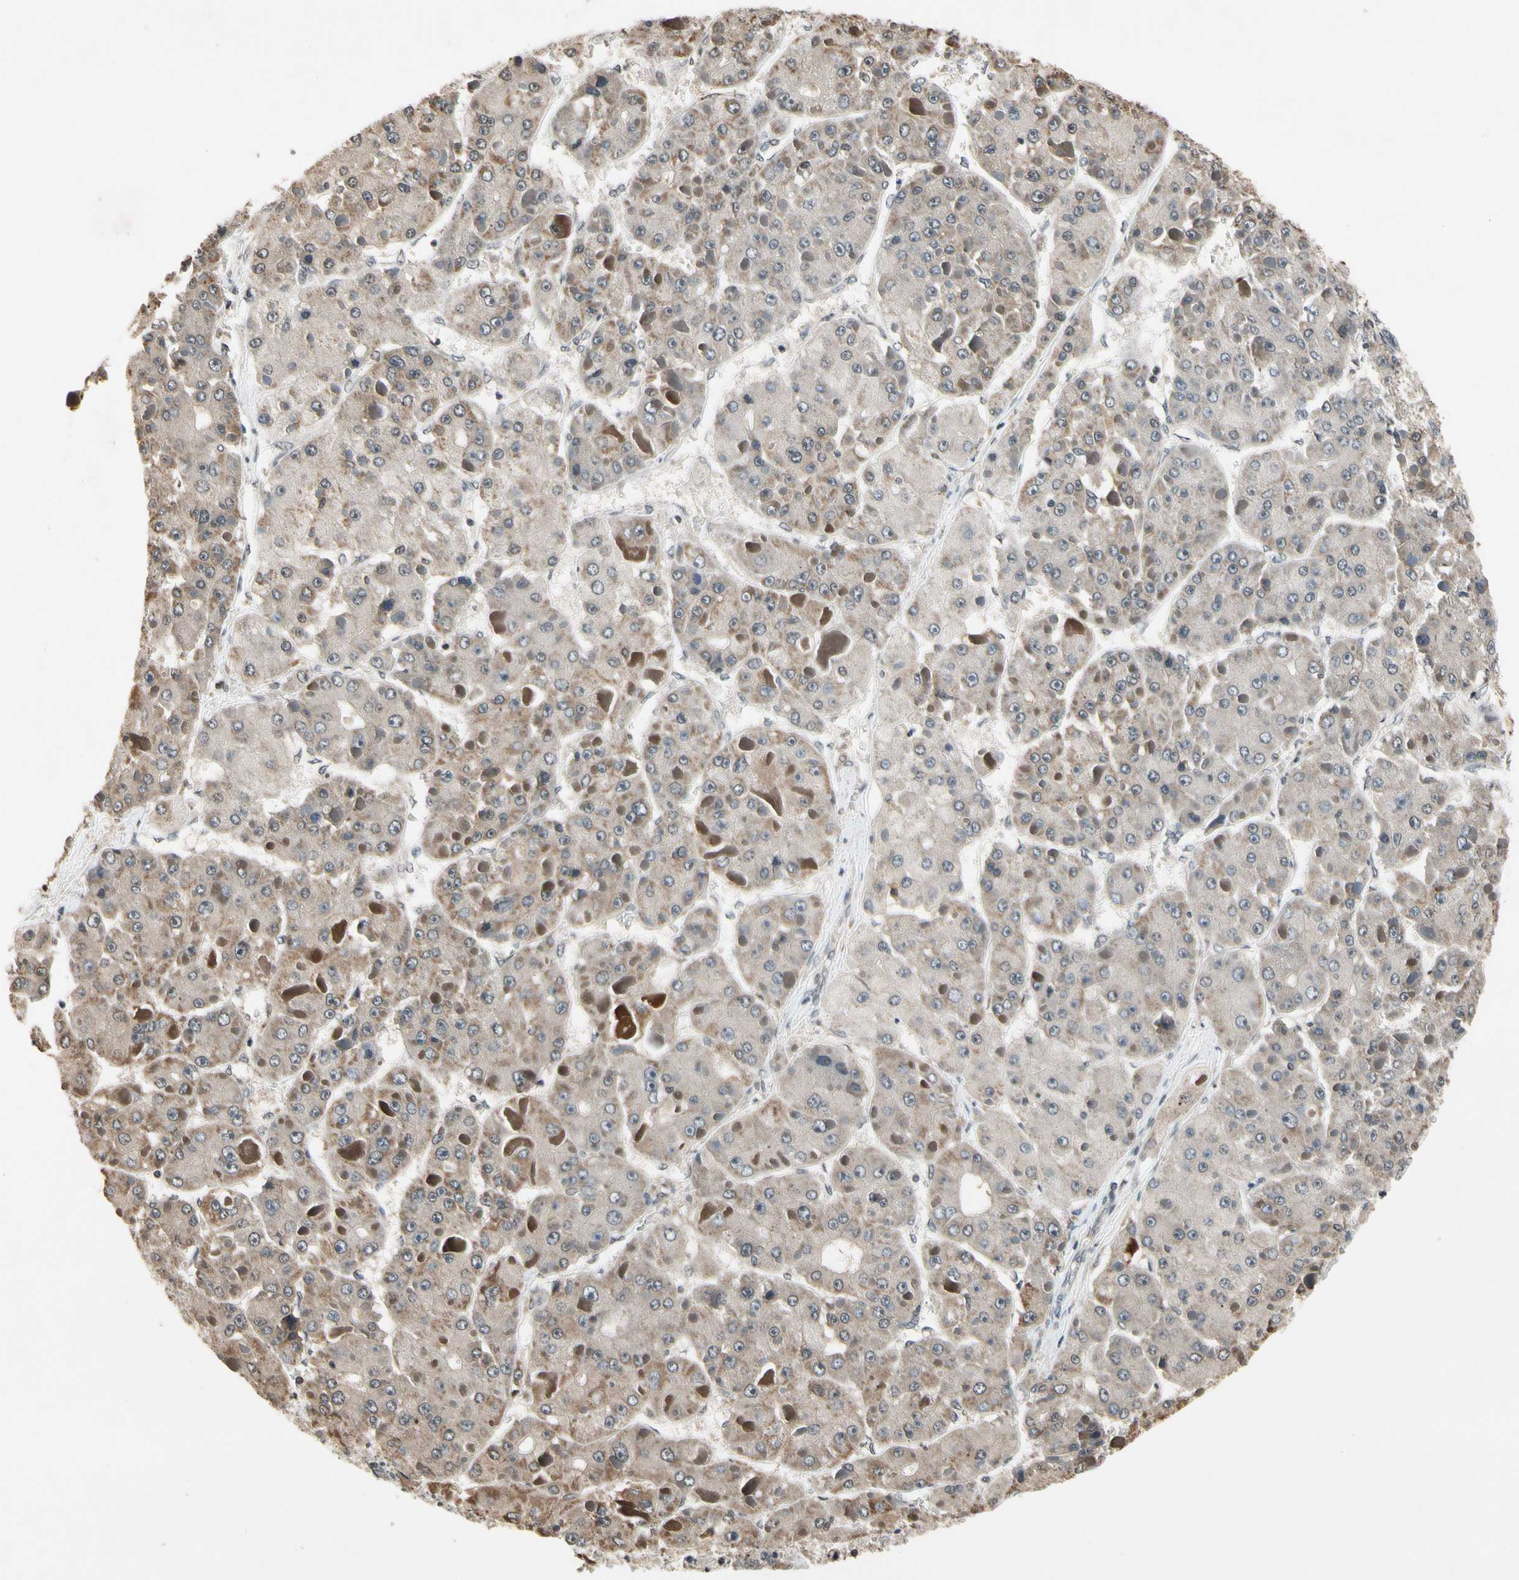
{"staining": {"intensity": "moderate", "quantity": ">75%", "location": "cytoplasmic/membranous"}, "tissue": "liver cancer", "cell_type": "Tumor cells", "image_type": "cancer", "snomed": [{"axis": "morphology", "description": "Carcinoma, Hepatocellular, NOS"}, {"axis": "topography", "description": "Liver"}], "caption": "Protein analysis of hepatocellular carcinoma (liver) tissue shows moderate cytoplasmic/membranous expression in about >75% of tumor cells. (DAB IHC with brightfield microscopy, high magnification).", "gene": "GCLC", "patient": {"sex": "female", "age": 73}}